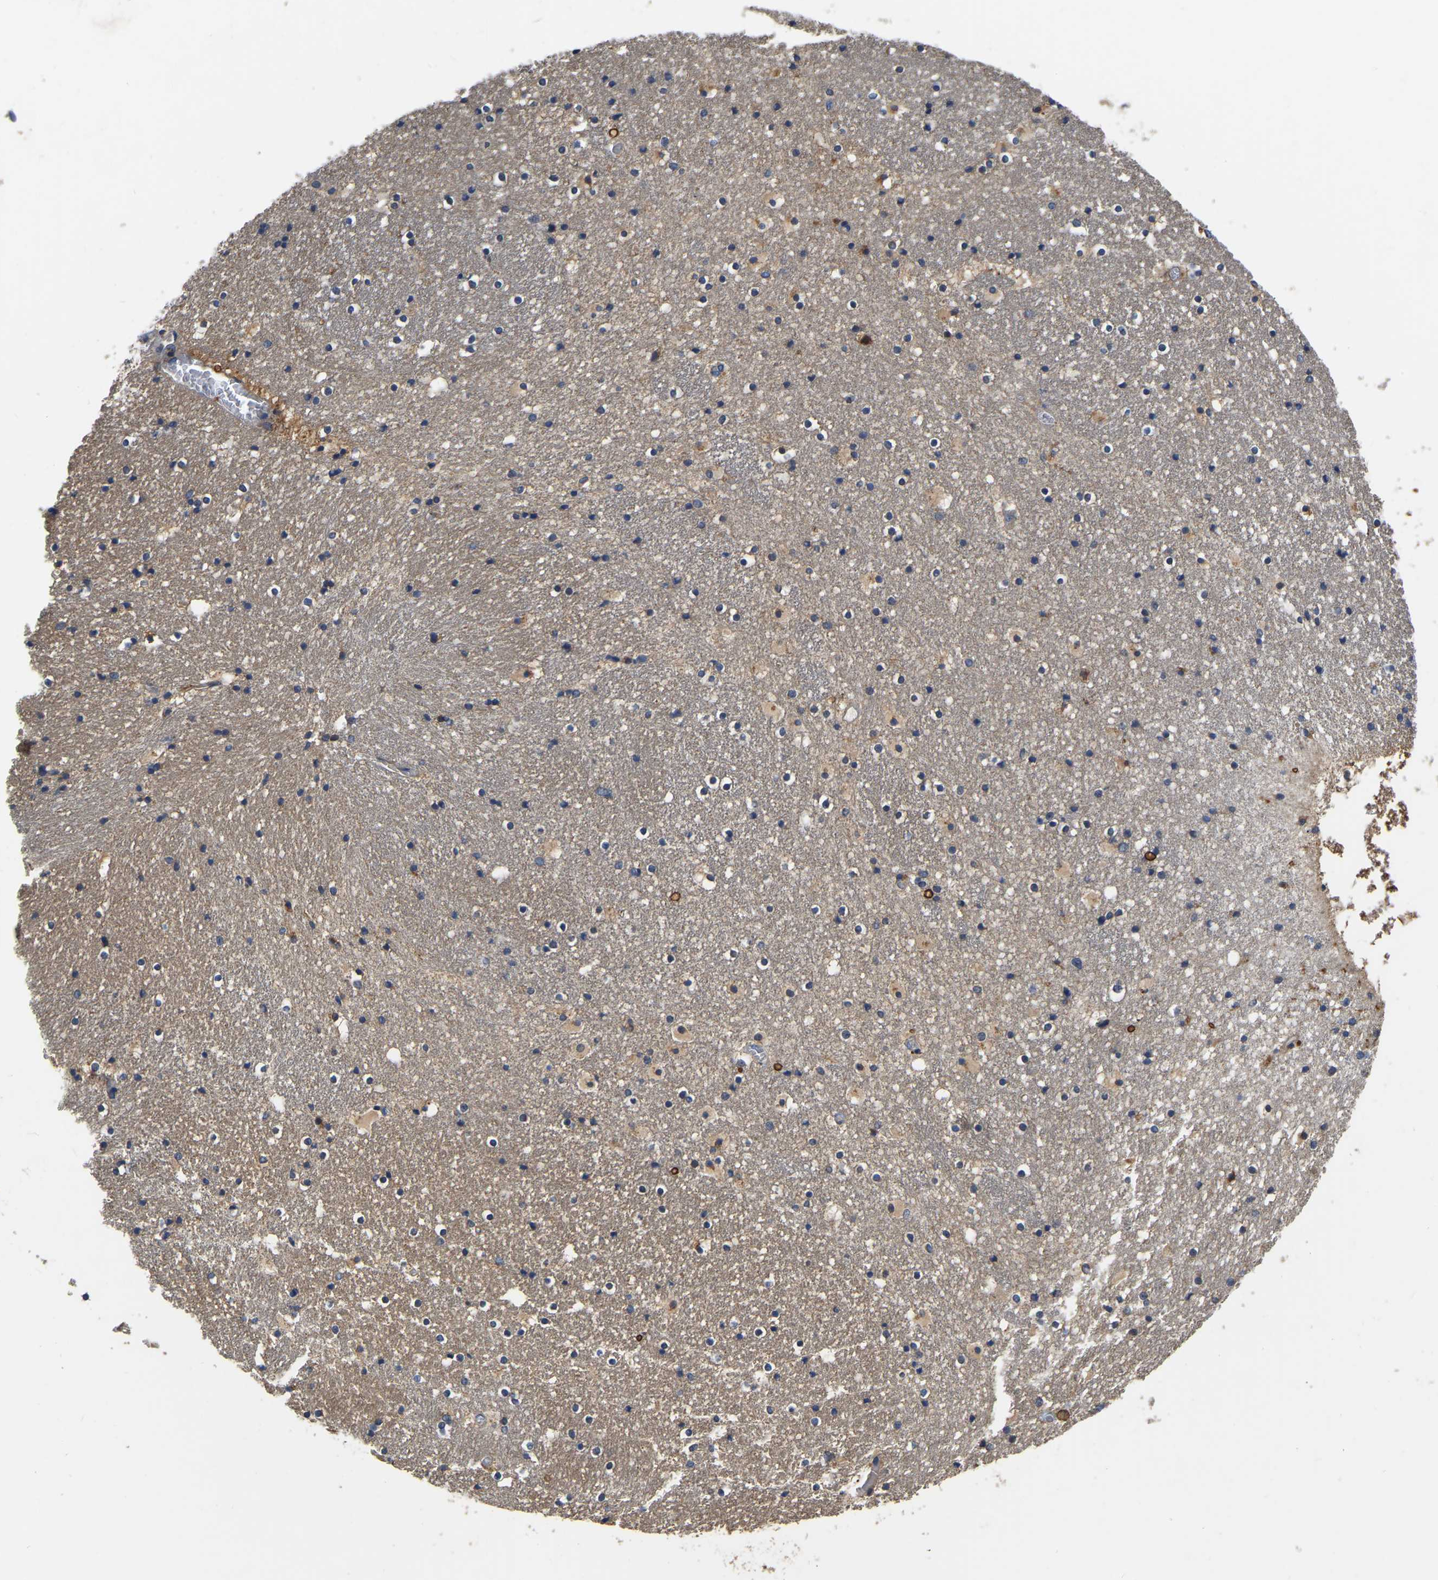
{"staining": {"intensity": "moderate", "quantity": "25%-75%", "location": "cytoplasmic/membranous"}, "tissue": "caudate", "cell_type": "Glial cells", "image_type": "normal", "snomed": [{"axis": "morphology", "description": "Normal tissue, NOS"}, {"axis": "topography", "description": "Lateral ventricle wall"}], "caption": "Caudate stained with a brown dye demonstrates moderate cytoplasmic/membranous positive expression in about 25%-75% of glial cells.", "gene": "GARS1", "patient": {"sex": "male", "age": 45}}